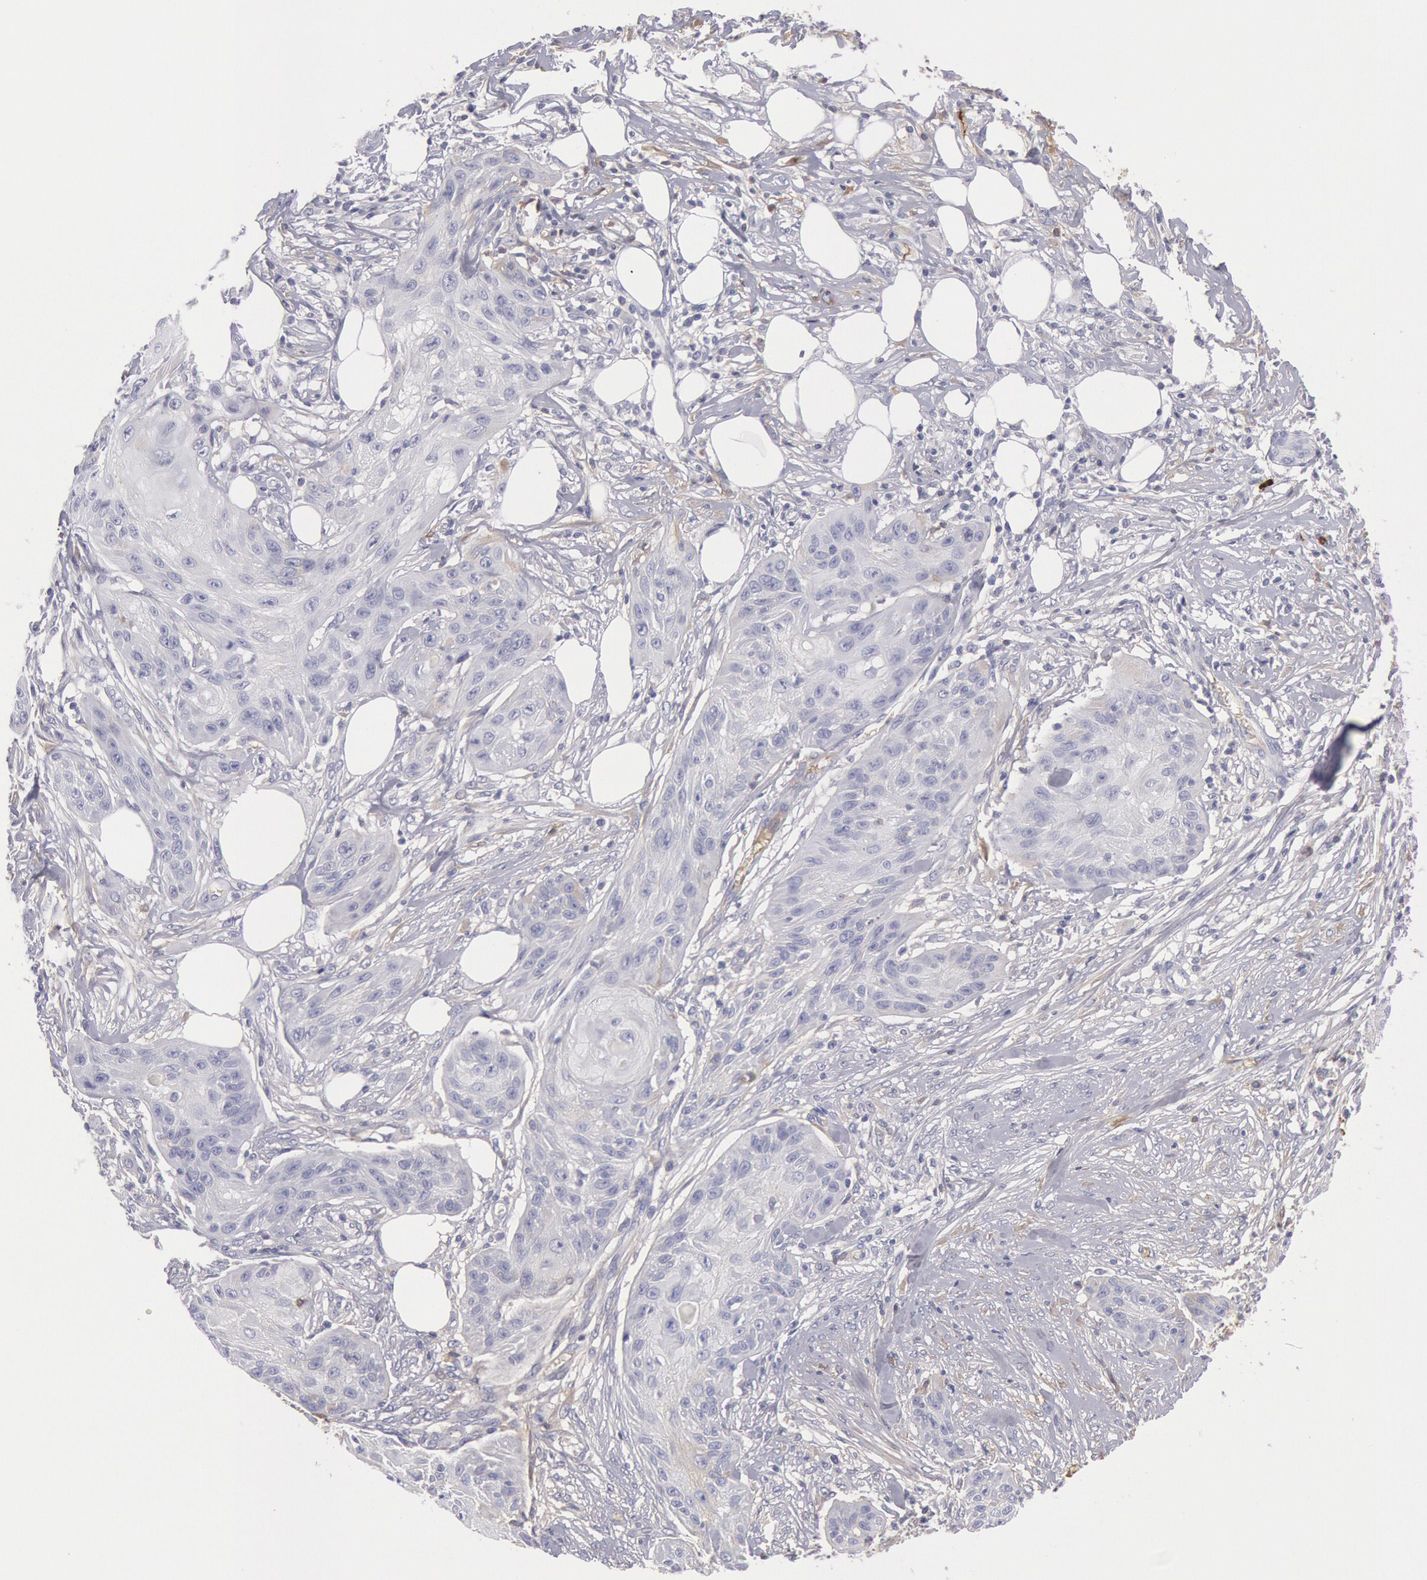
{"staining": {"intensity": "negative", "quantity": "none", "location": "none"}, "tissue": "skin cancer", "cell_type": "Tumor cells", "image_type": "cancer", "snomed": [{"axis": "morphology", "description": "Squamous cell carcinoma, NOS"}, {"axis": "topography", "description": "Skin"}], "caption": "Tumor cells show no significant expression in skin cancer (squamous cell carcinoma). The staining is performed using DAB brown chromogen with nuclei counter-stained in using hematoxylin.", "gene": "IGHA1", "patient": {"sex": "female", "age": 88}}